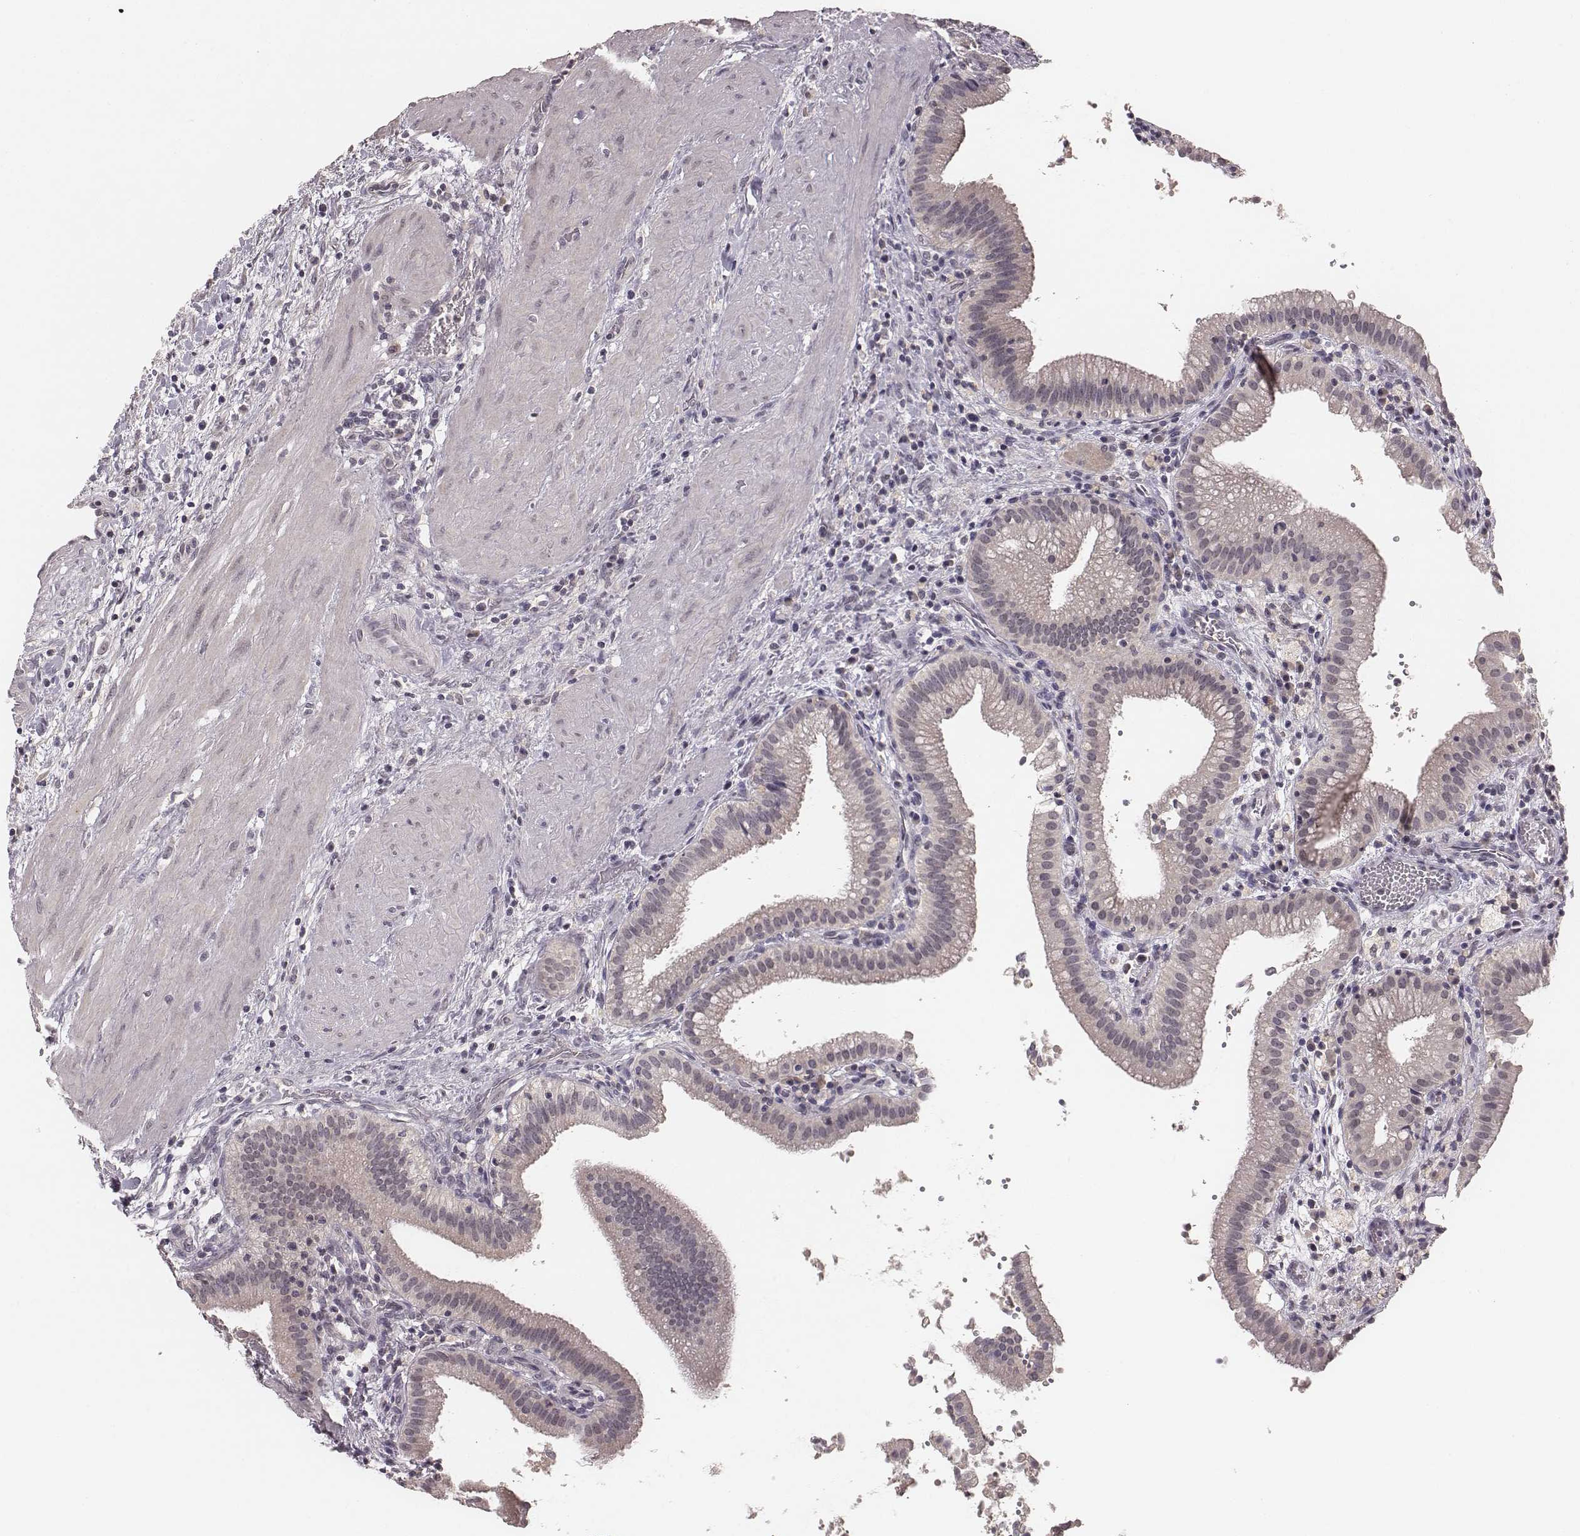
{"staining": {"intensity": "negative", "quantity": "none", "location": "none"}, "tissue": "gallbladder", "cell_type": "Glandular cells", "image_type": "normal", "snomed": [{"axis": "morphology", "description": "Normal tissue, NOS"}, {"axis": "topography", "description": "Gallbladder"}], "caption": "High power microscopy image of an immunohistochemistry (IHC) image of benign gallbladder, revealing no significant expression in glandular cells. (Brightfield microscopy of DAB immunohistochemistry (IHC) at high magnification).", "gene": "LY6K", "patient": {"sex": "male", "age": 42}}